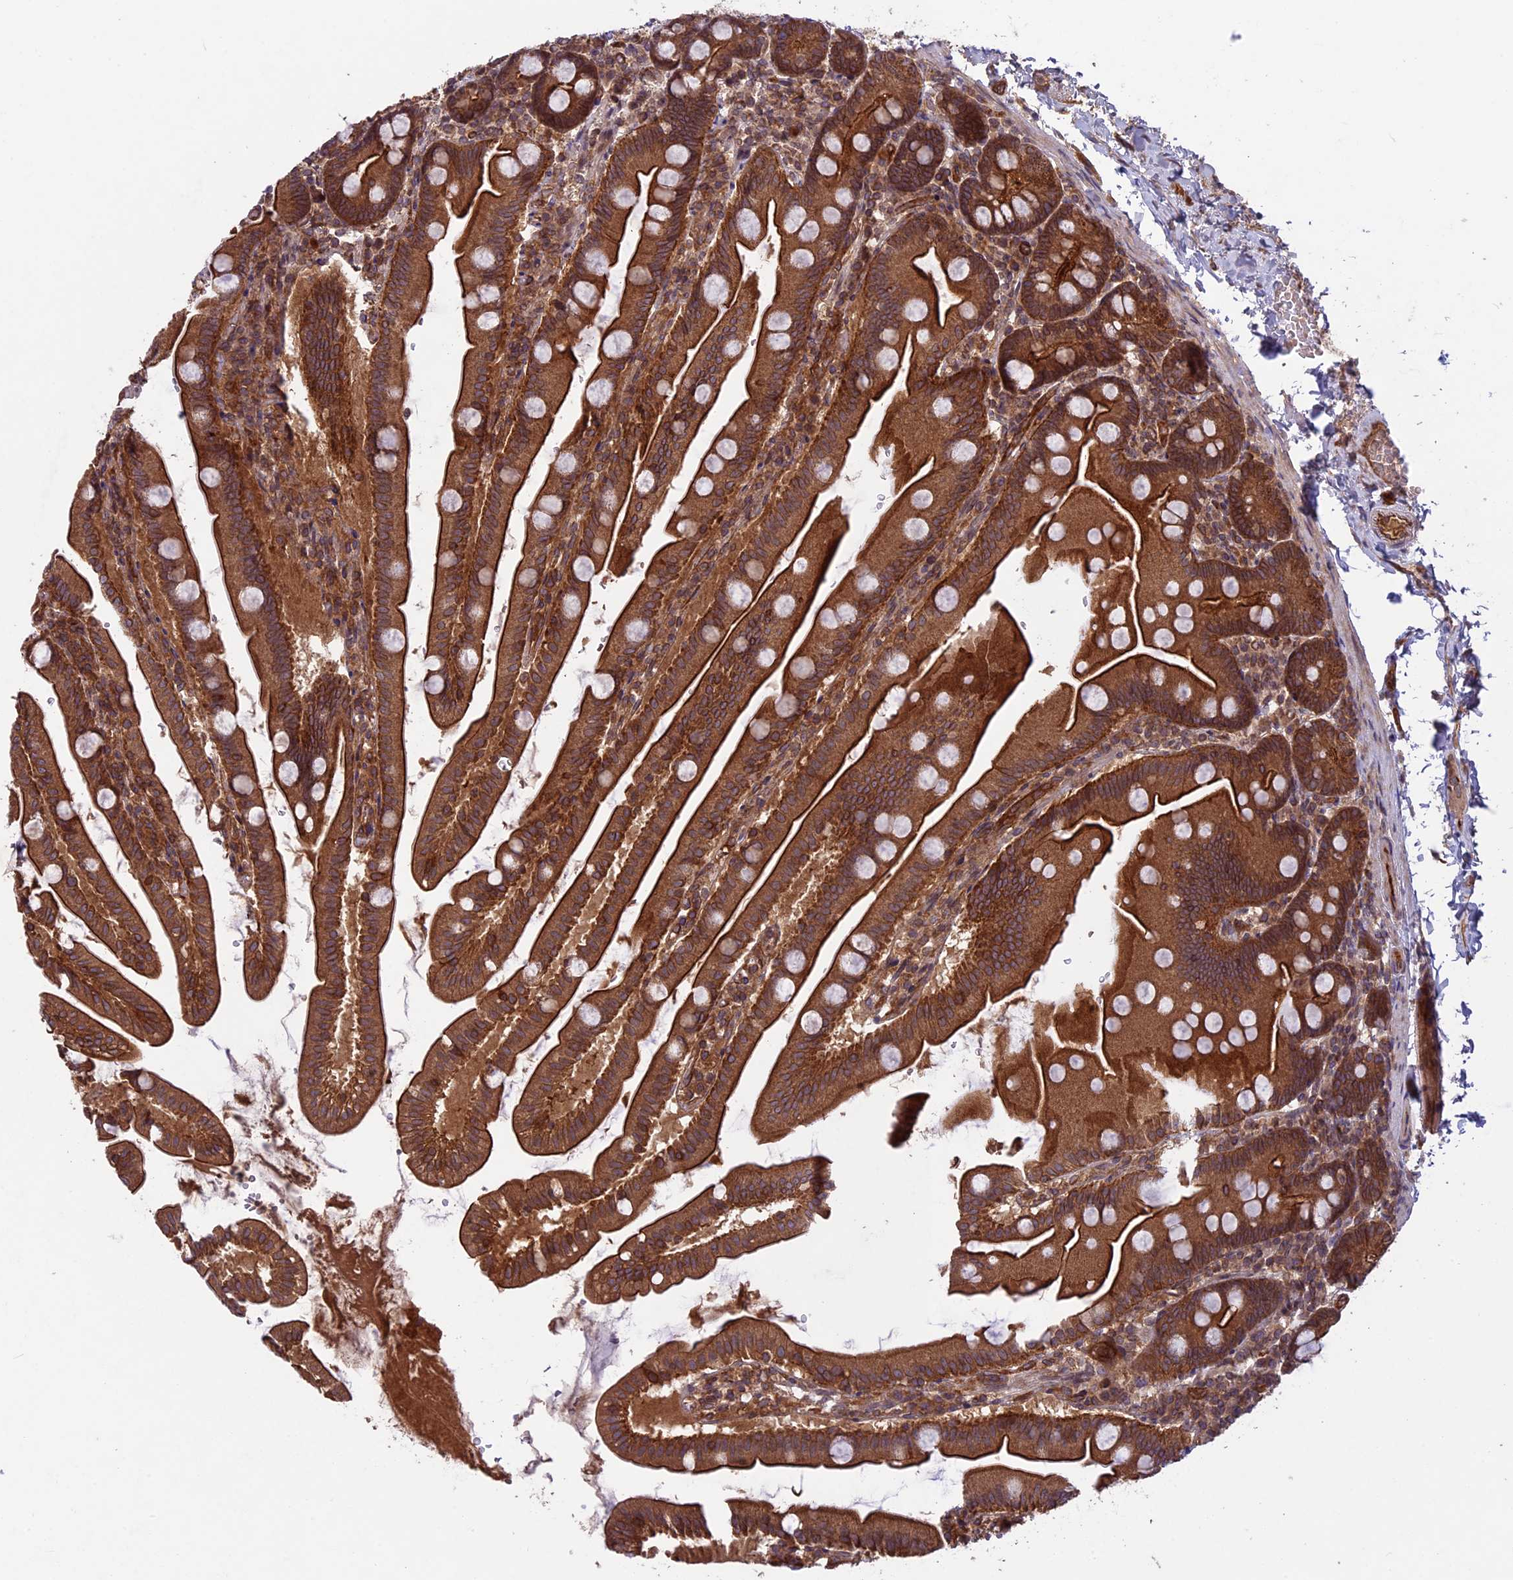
{"staining": {"intensity": "strong", "quantity": ">75%", "location": "cytoplasmic/membranous"}, "tissue": "small intestine", "cell_type": "Glandular cells", "image_type": "normal", "snomed": [{"axis": "morphology", "description": "Normal tissue, NOS"}, {"axis": "topography", "description": "Small intestine"}], "caption": "Brown immunohistochemical staining in benign small intestine shows strong cytoplasmic/membranous positivity in approximately >75% of glandular cells. Nuclei are stained in blue.", "gene": "CCDC125", "patient": {"sex": "female", "age": 68}}